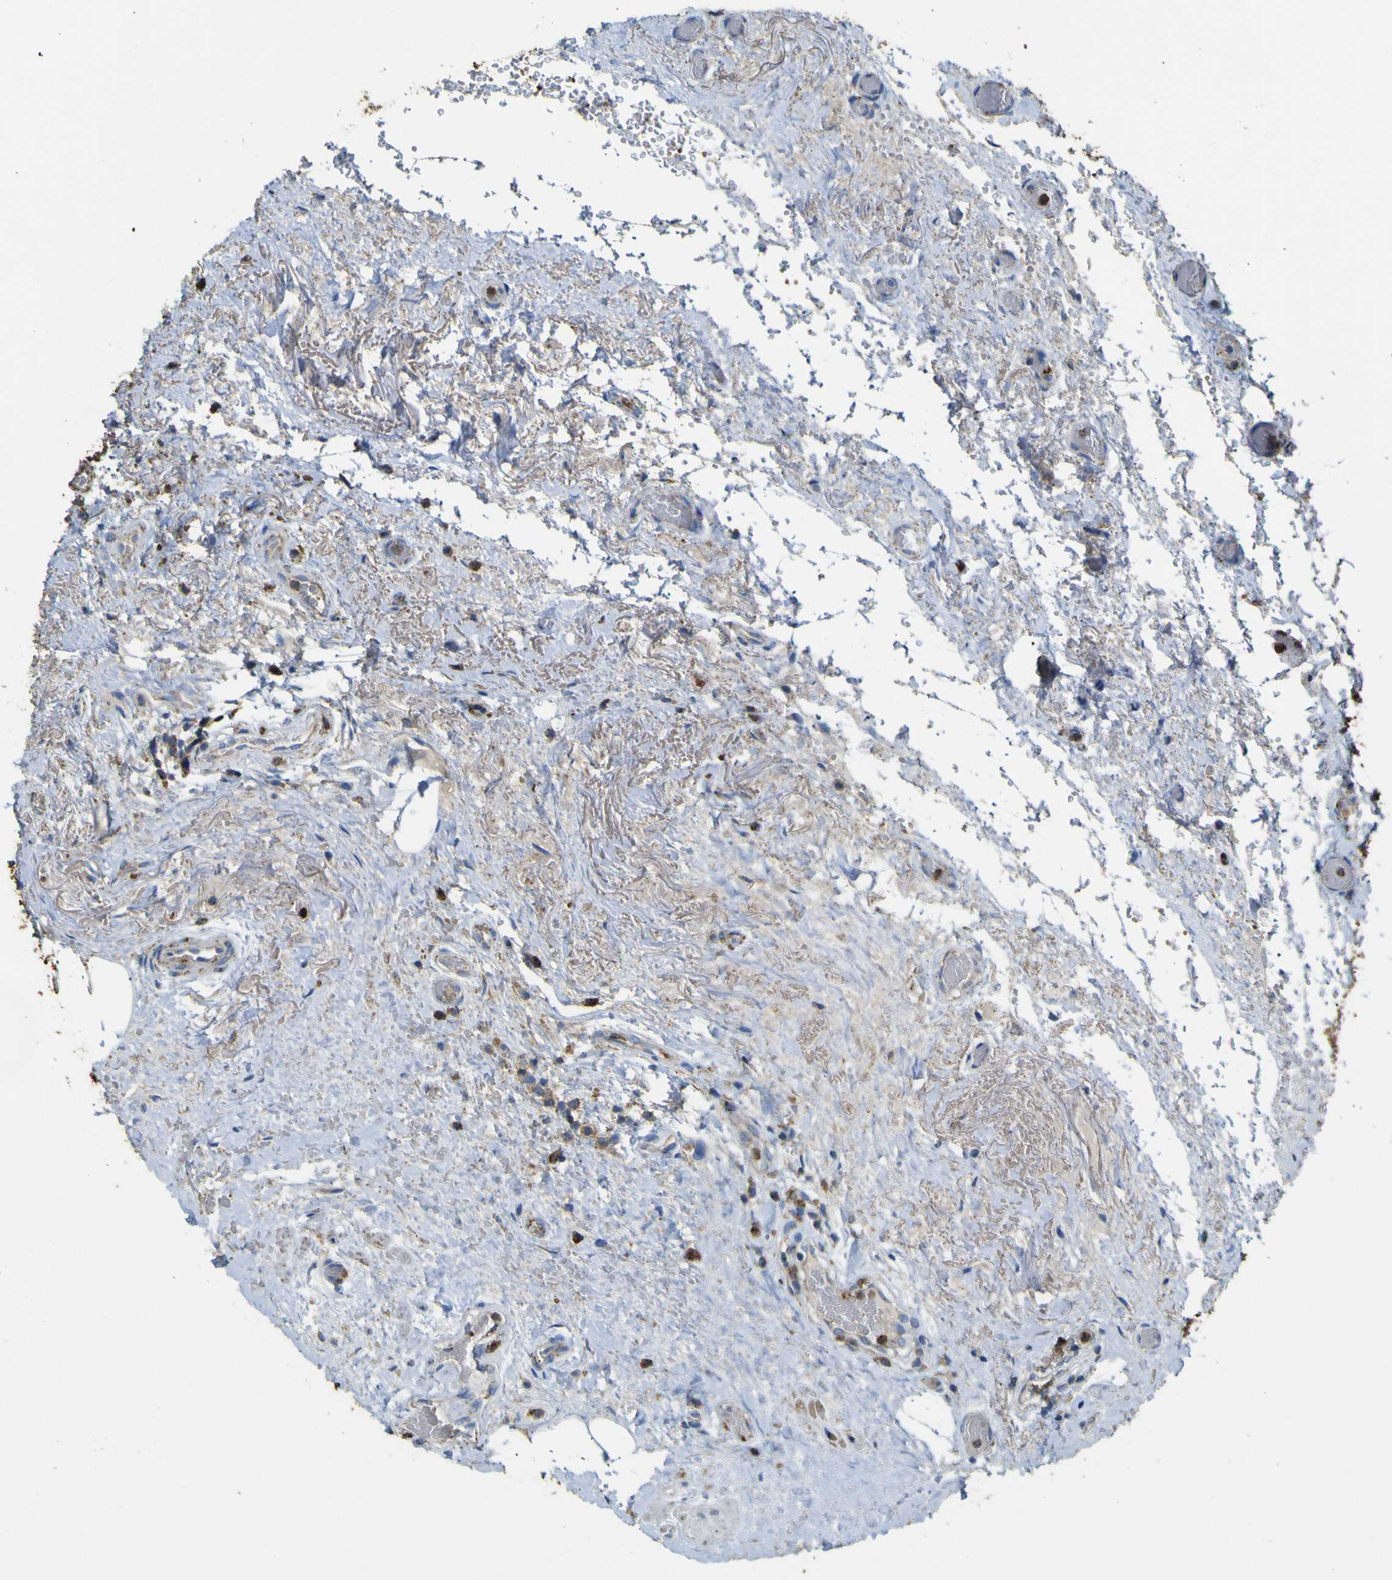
{"staining": {"intensity": "moderate", "quantity": "25%-75%", "location": "cytoplasmic/membranous"}, "tissue": "thyroid cancer", "cell_type": "Tumor cells", "image_type": "cancer", "snomed": [{"axis": "morphology", "description": "Papillary adenocarcinoma, NOS"}, {"axis": "topography", "description": "Thyroid gland"}], "caption": "Immunohistochemistry (IHC) of human thyroid papillary adenocarcinoma exhibits medium levels of moderate cytoplasmic/membranous staining in about 25%-75% of tumor cells.", "gene": "ACSL3", "patient": {"sex": "male", "age": 77}}